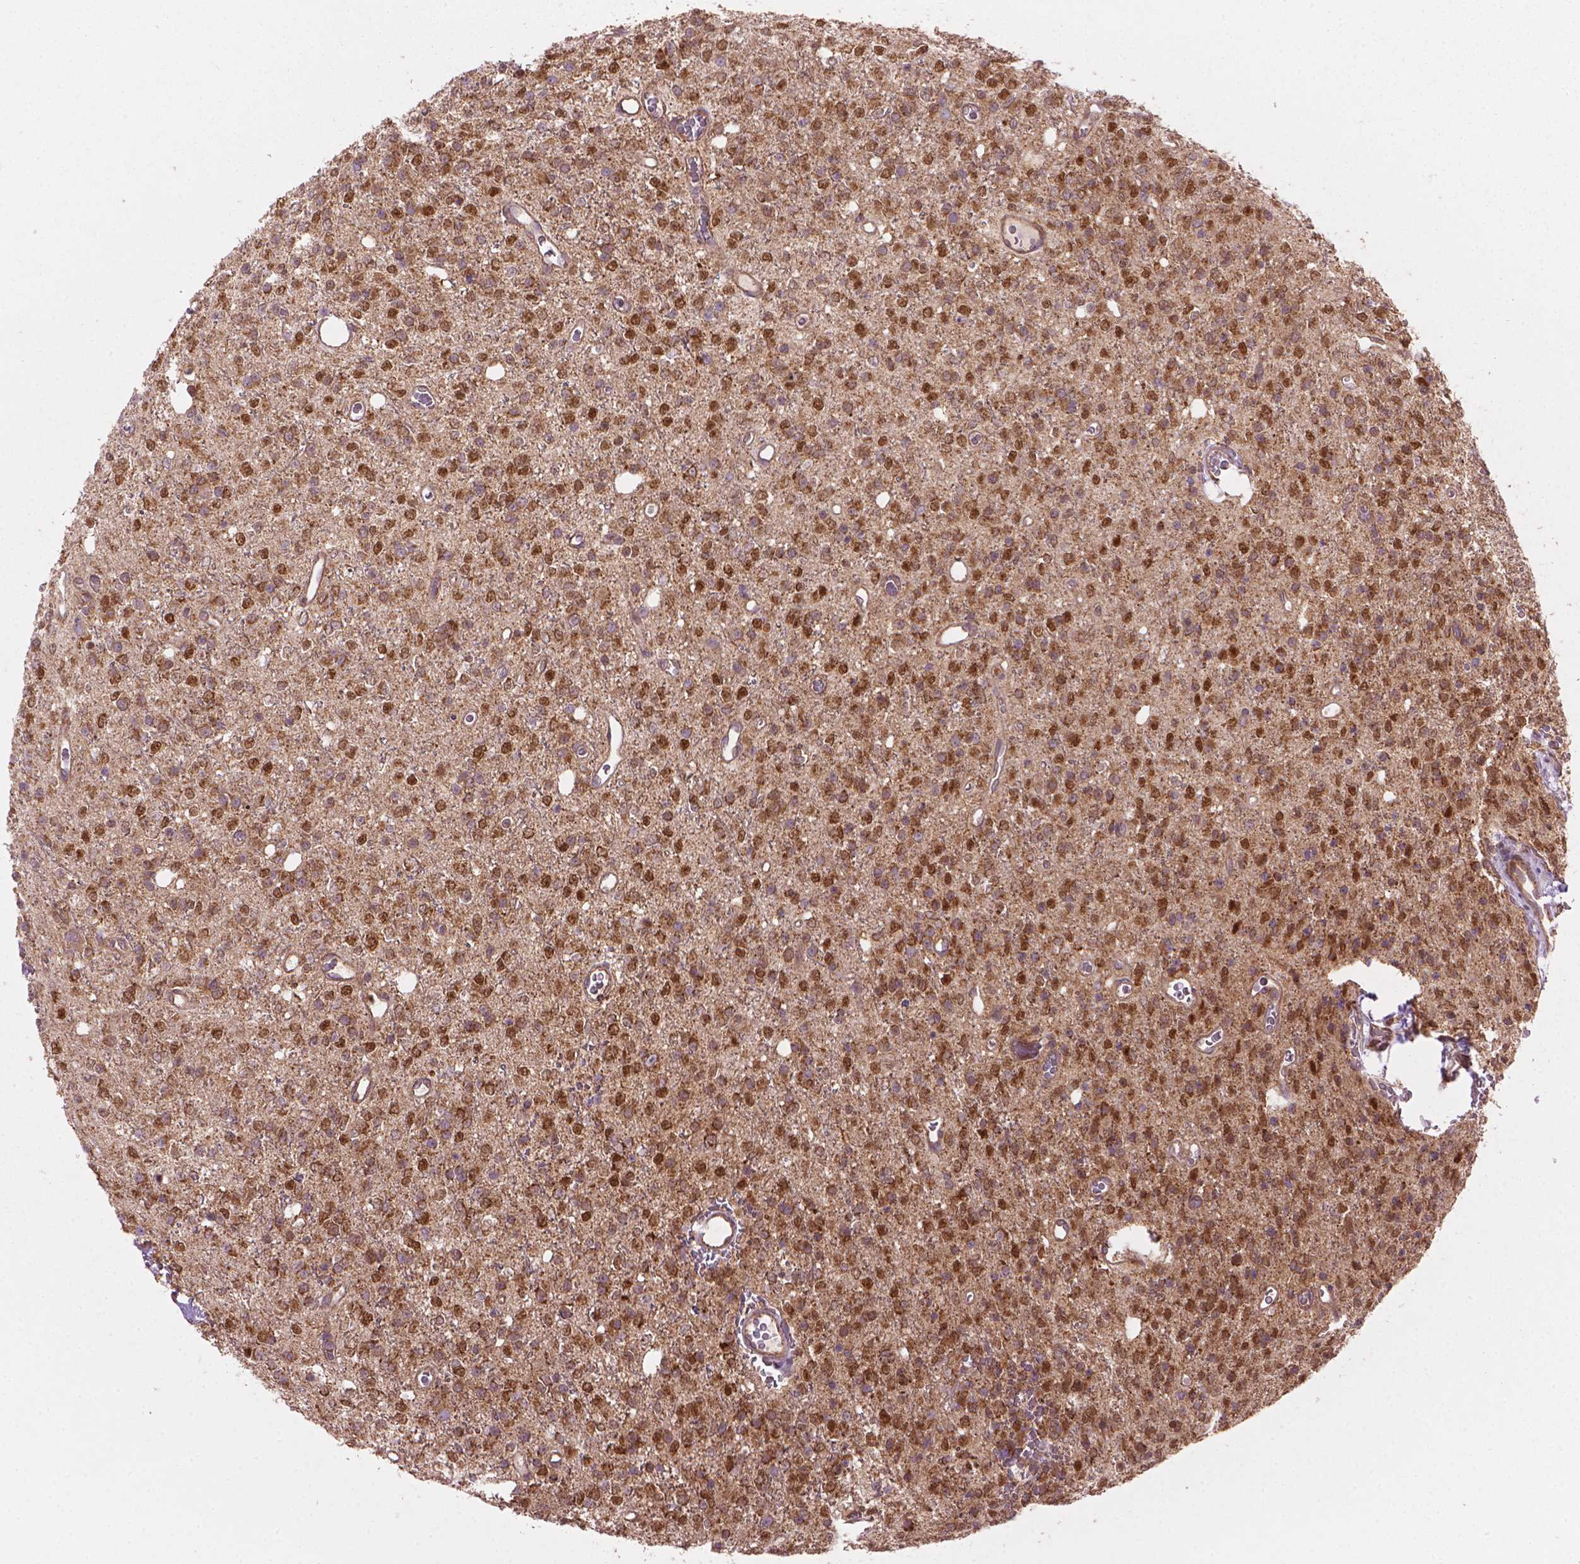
{"staining": {"intensity": "moderate", "quantity": ">75%", "location": "cytoplasmic/membranous"}, "tissue": "glioma", "cell_type": "Tumor cells", "image_type": "cancer", "snomed": [{"axis": "morphology", "description": "Glioma, malignant, Low grade"}, {"axis": "topography", "description": "Brain"}], "caption": "Brown immunohistochemical staining in malignant glioma (low-grade) demonstrates moderate cytoplasmic/membranous expression in about >75% of tumor cells.", "gene": "VARS2", "patient": {"sex": "female", "age": 45}}